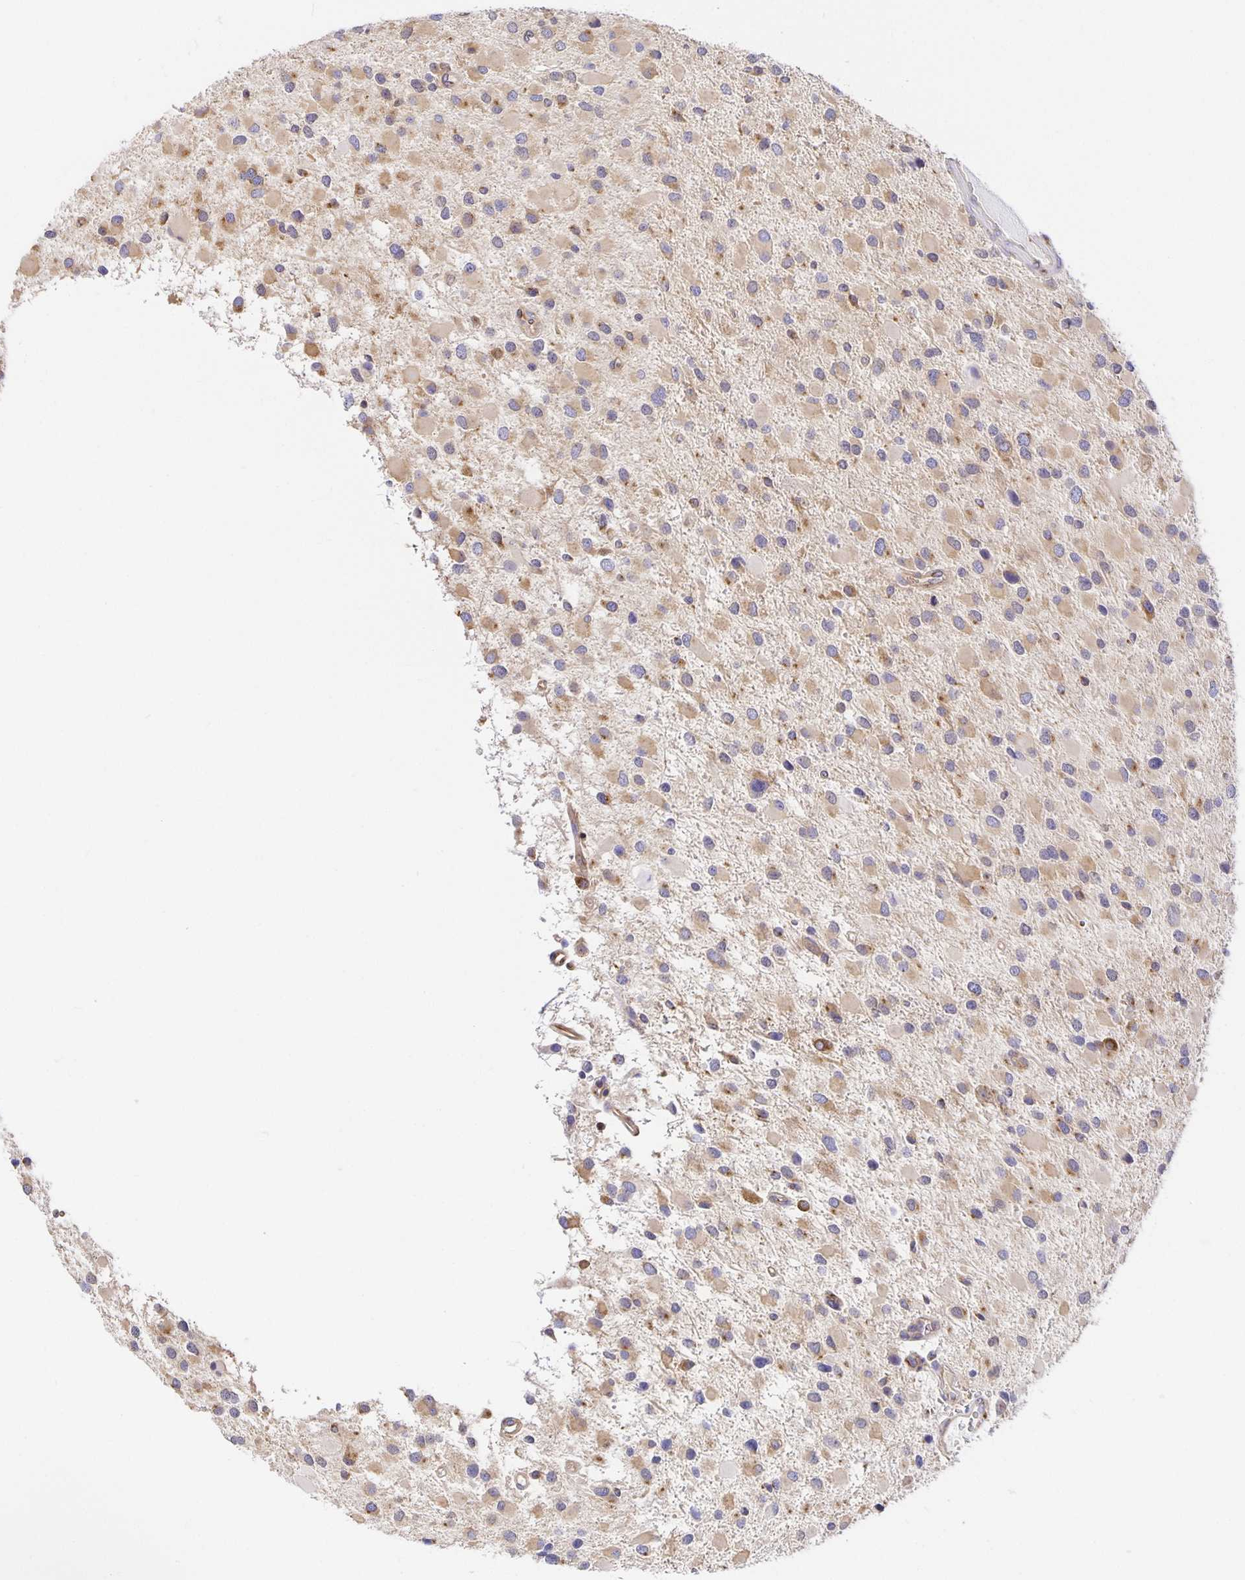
{"staining": {"intensity": "moderate", "quantity": "25%-75%", "location": "cytoplasmic/membranous"}, "tissue": "glioma", "cell_type": "Tumor cells", "image_type": "cancer", "snomed": [{"axis": "morphology", "description": "Glioma, malignant, Low grade"}, {"axis": "topography", "description": "Brain"}], "caption": "About 25%-75% of tumor cells in glioma show moderate cytoplasmic/membranous protein expression as visualized by brown immunohistochemical staining.", "gene": "USO1", "patient": {"sex": "female", "age": 32}}